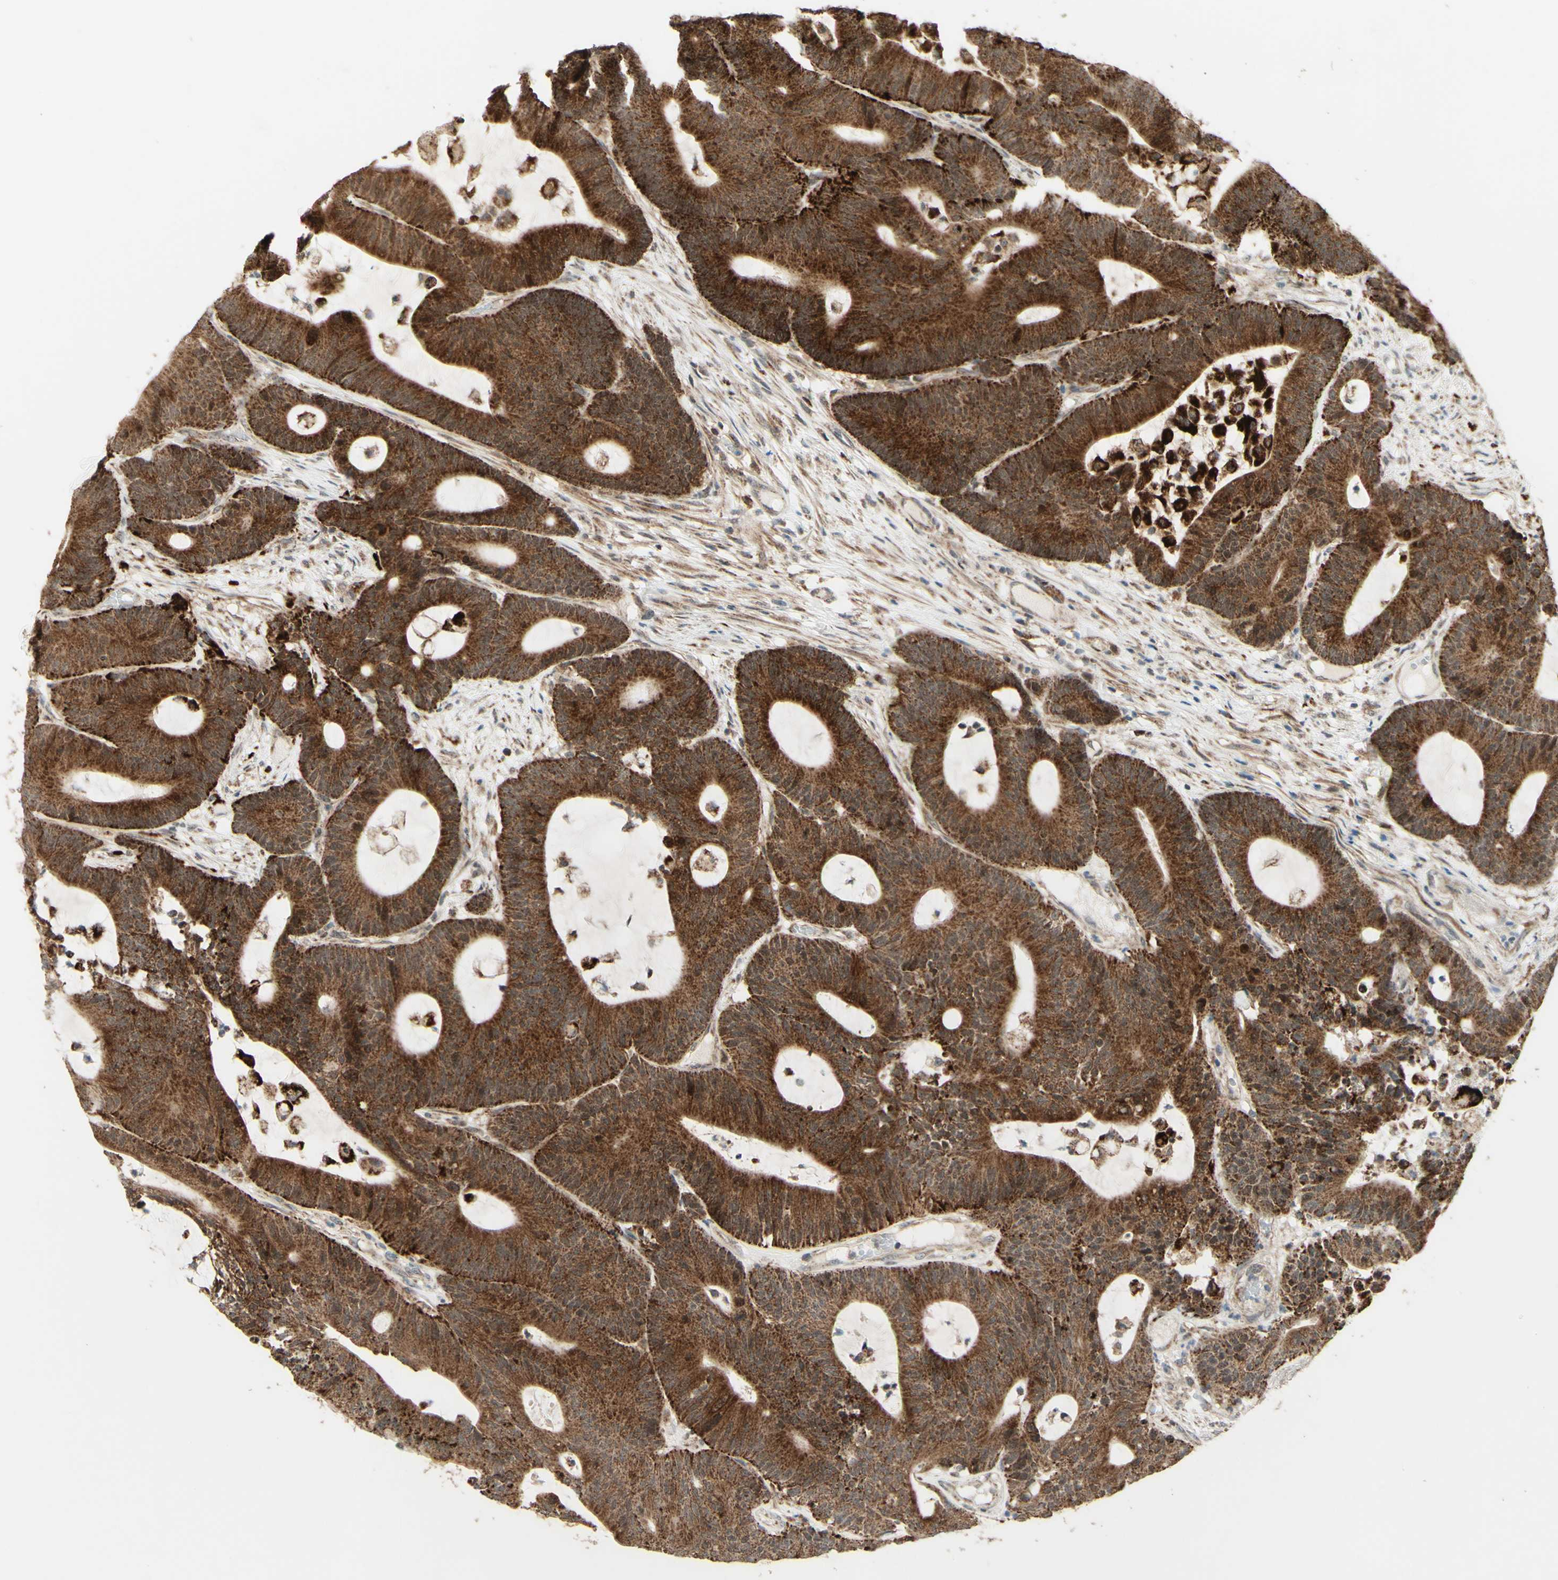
{"staining": {"intensity": "strong", "quantity": ">75%", "location": "cytoplasmic/membranous"}, "tissue": "colorectal cancer", "cell_type": "Tumor cells", "image_type": "cancer", "snomed": [{"axis": "morphology", "description": "Adenocarcinoma, NOS"}, {"axis": "topography", "description": "Colon"}], "caption": "Protein expression by IHC displays strong cytoplasmic/membranous positivity in about >75% of tumor cells in colorectal adenocarcinoma. Immunohistochemistry stains the protein of interest in brown and the nuclei are stained blue.", "gene": "DHRS3", "patient": {"sex": "female", "age": 84}}